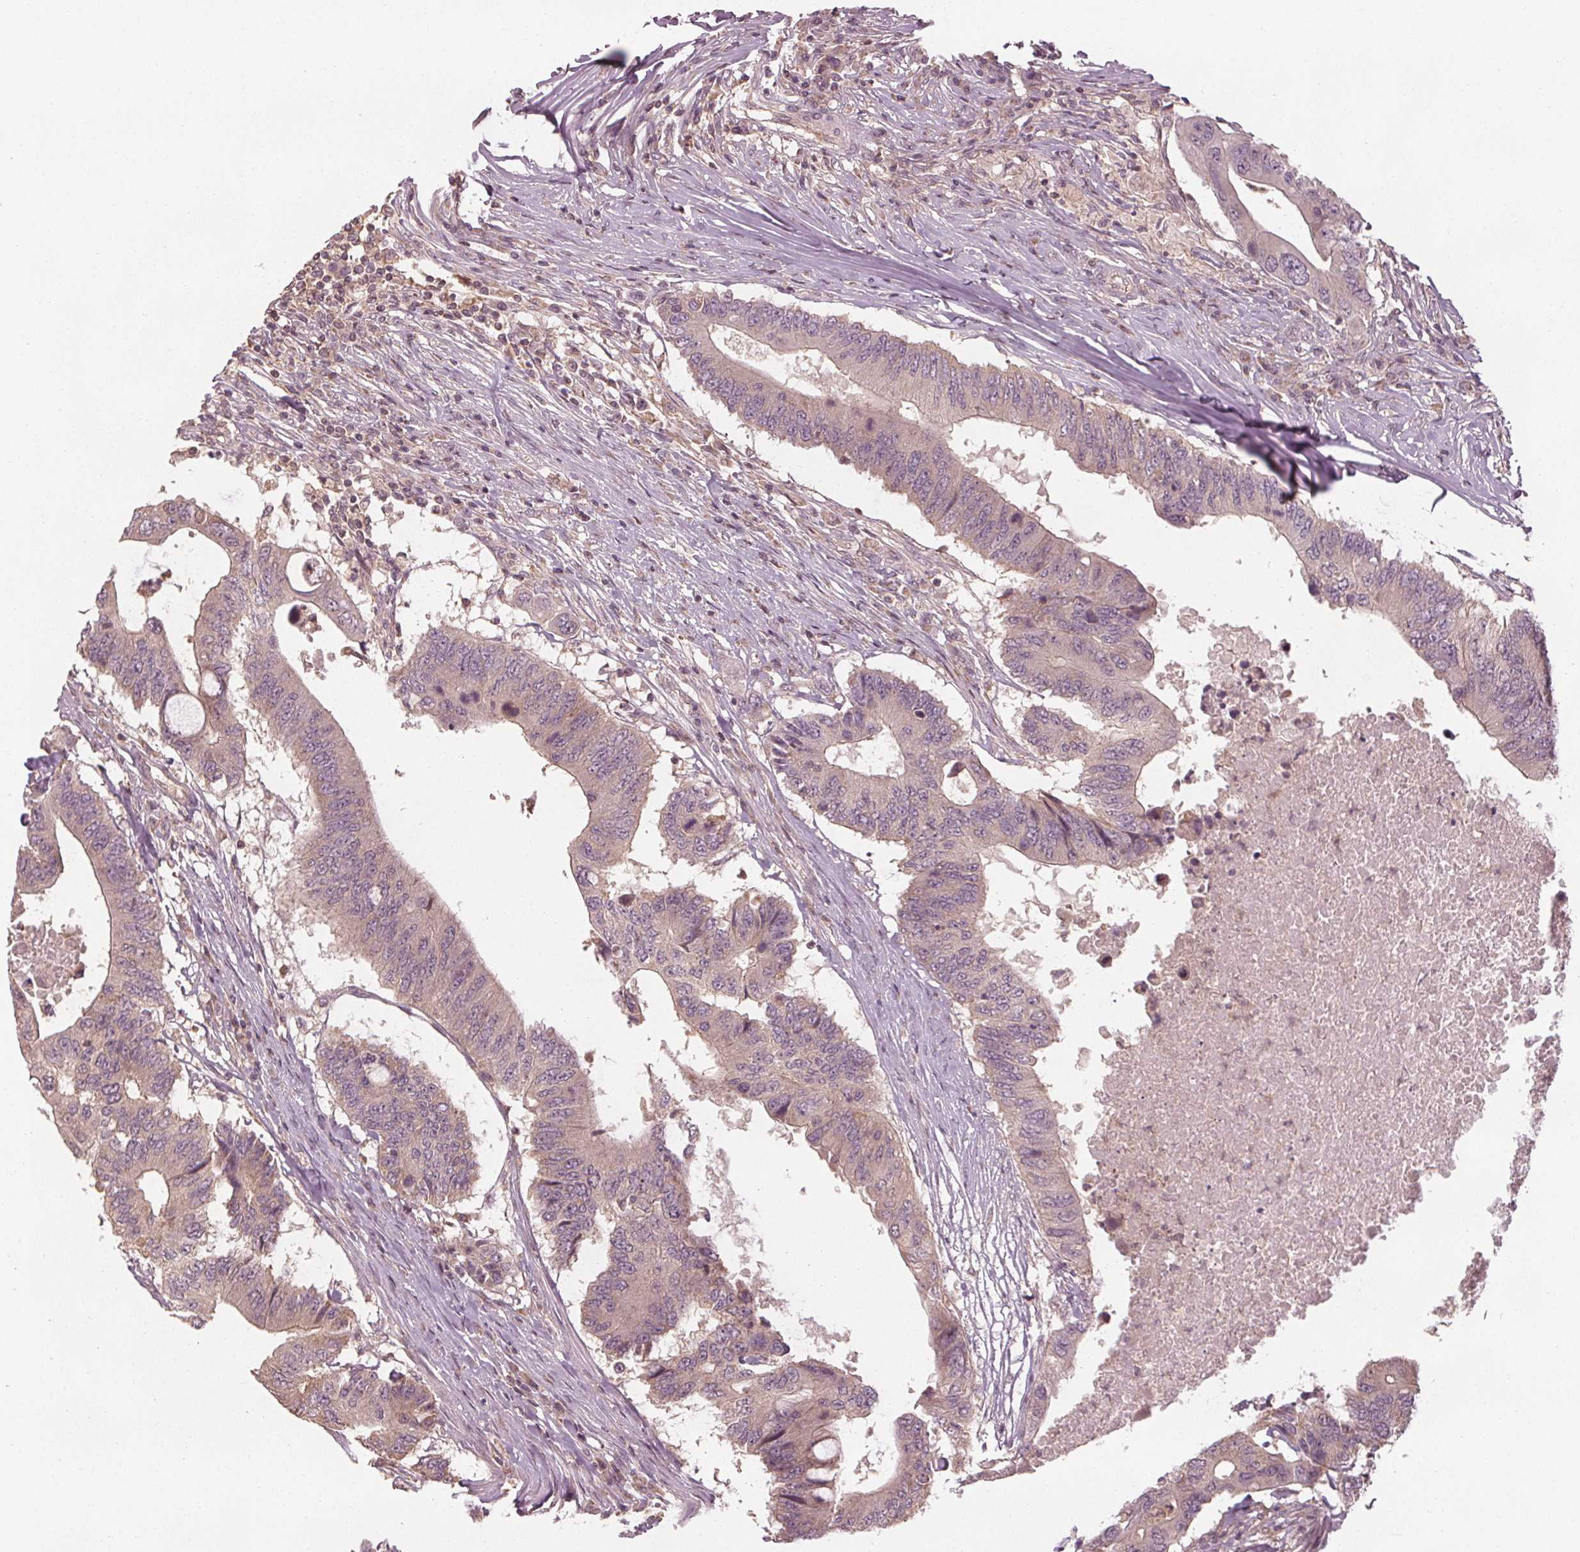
{"staining": {"intensity": "weak", "quantity": ">75%", "location": "cytoplasmic/membranous"}, "tissue": "colorectal cancer", "cell_type": "Tumor cells", "image_type": "cancer", "snomed": [{"axis": "morphology", "description": "Adenocarcinoma, NOS"}, {"axis": "topography", "description": "Colon"}], "caption": "Brown immunohistochemical staining in colorectal adenocarcinoma exhibits weak cytoplasmic/membranous staining in about >75% of tumor cells.", "gene": "GNB2", "patient": {"sex": "male", "age": 71}}